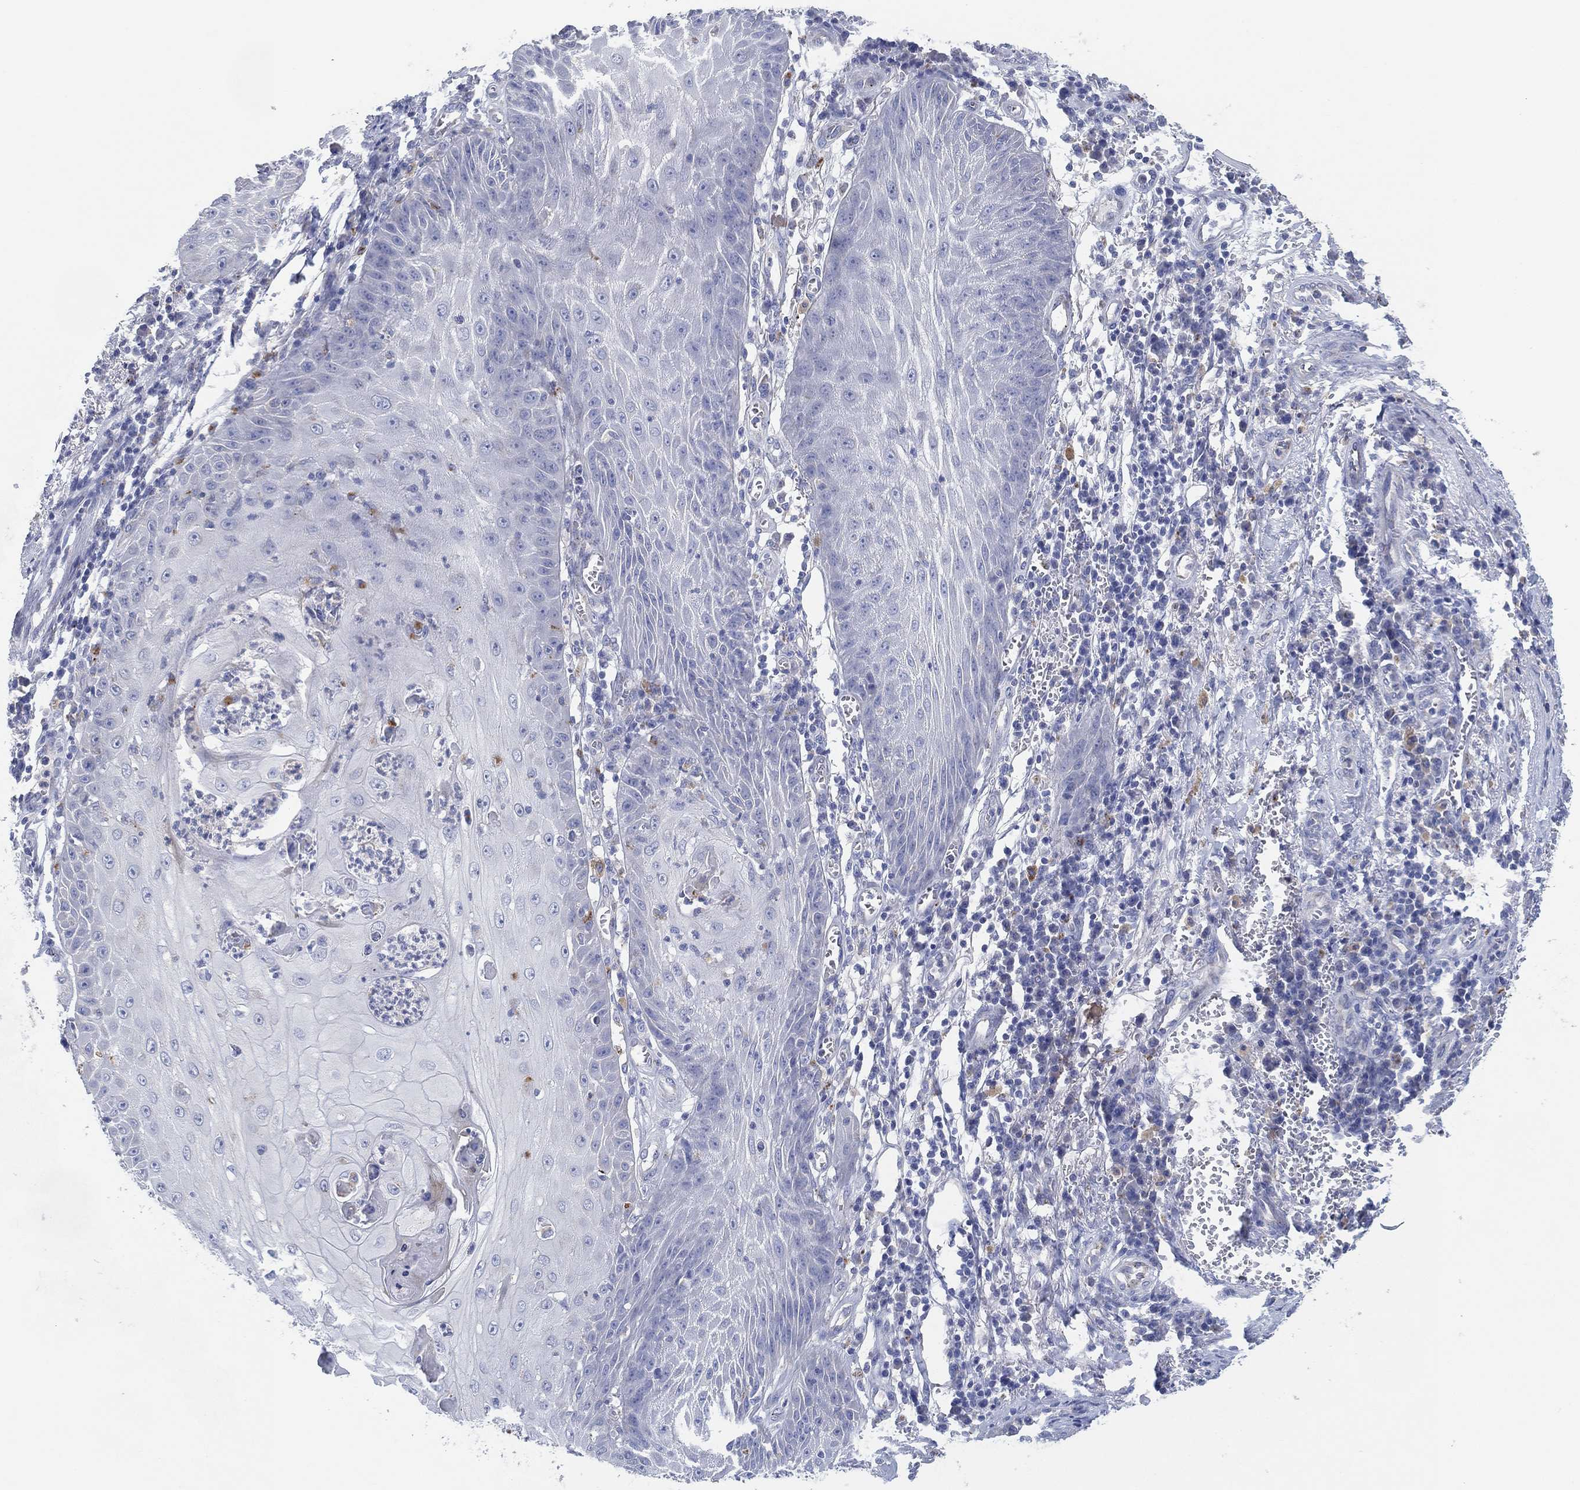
{"staining": {"intensity": "negative", "quantity": "none", "location": "none"}, "tissue": "skin cancer", "cell_type": "Tumor cells", "image_type": "cancer", "snomed": [{"axis": "morphology", "description": "Squamous cell carcinoma, NOS"}, {"axis": "topography", "description": "Skin"}], "caption": "A high-resolution image shows immunohistochemistry (IHC) staining of skin cancer, which shows no significant positivity in tumor cells.", "gene": "GALNS", "patient": {"sex": "male", "age": 70}}